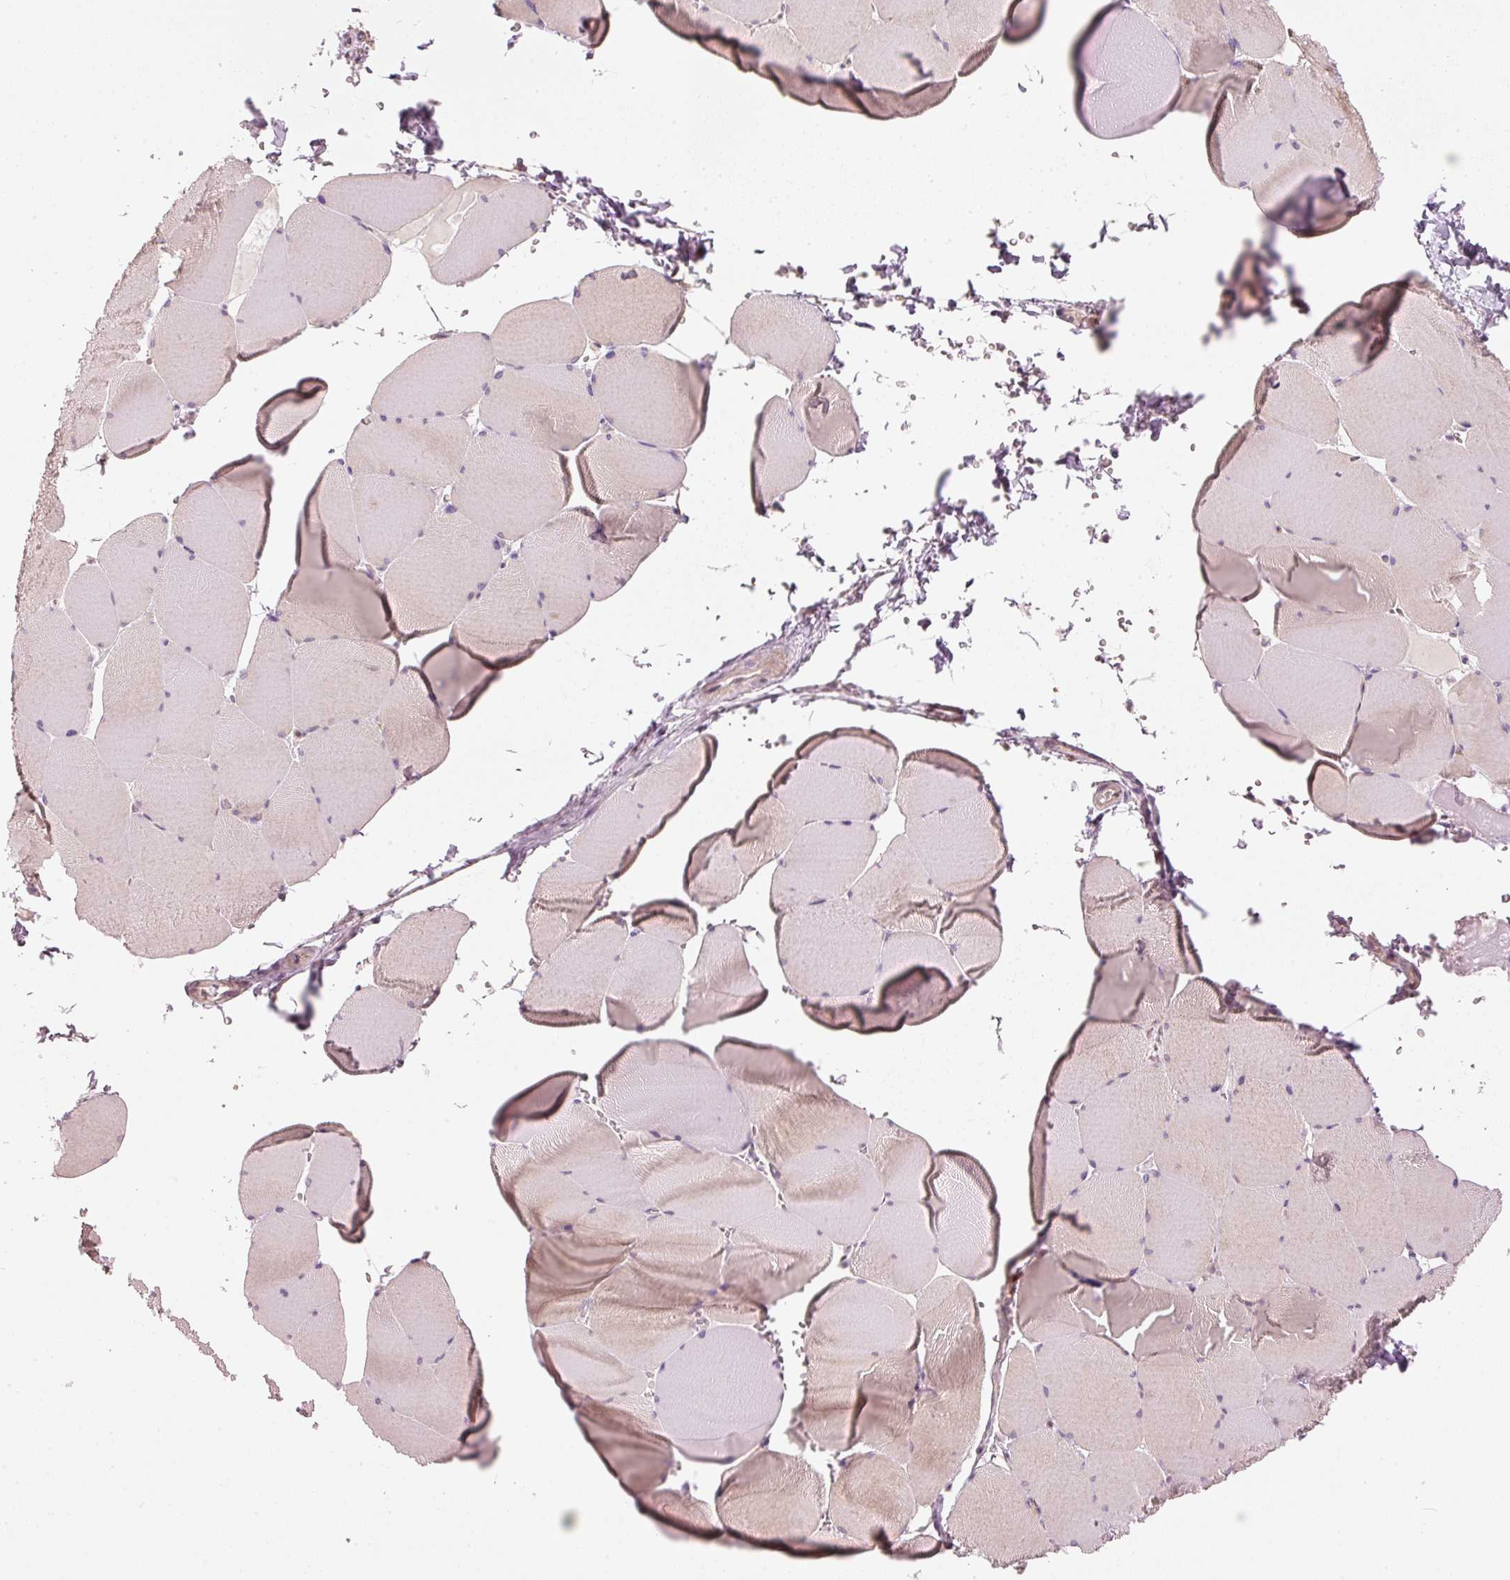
{"staining": {"intensity": "weak", "quantity": "<25%", "location": "cytoplasmic/membranous"}, "tissue": "skeletal muscle", "cell_type": "Myocytes", "image_type": "normal", "snomed": [{"axis": "morphology", "description": "Normal tissue, NOS"}, {"axis": "topography", "description": "Skeletal muscle"}, {"axis": "topography", "description": "Head-Neck"}], "caption": "Immunohistochemistry (IHC) of unremarkable human skeletal muscle reveals no positivity in myocytes.", "gene": "TREX2", "patient": {"sex": "male", "age": 66}}